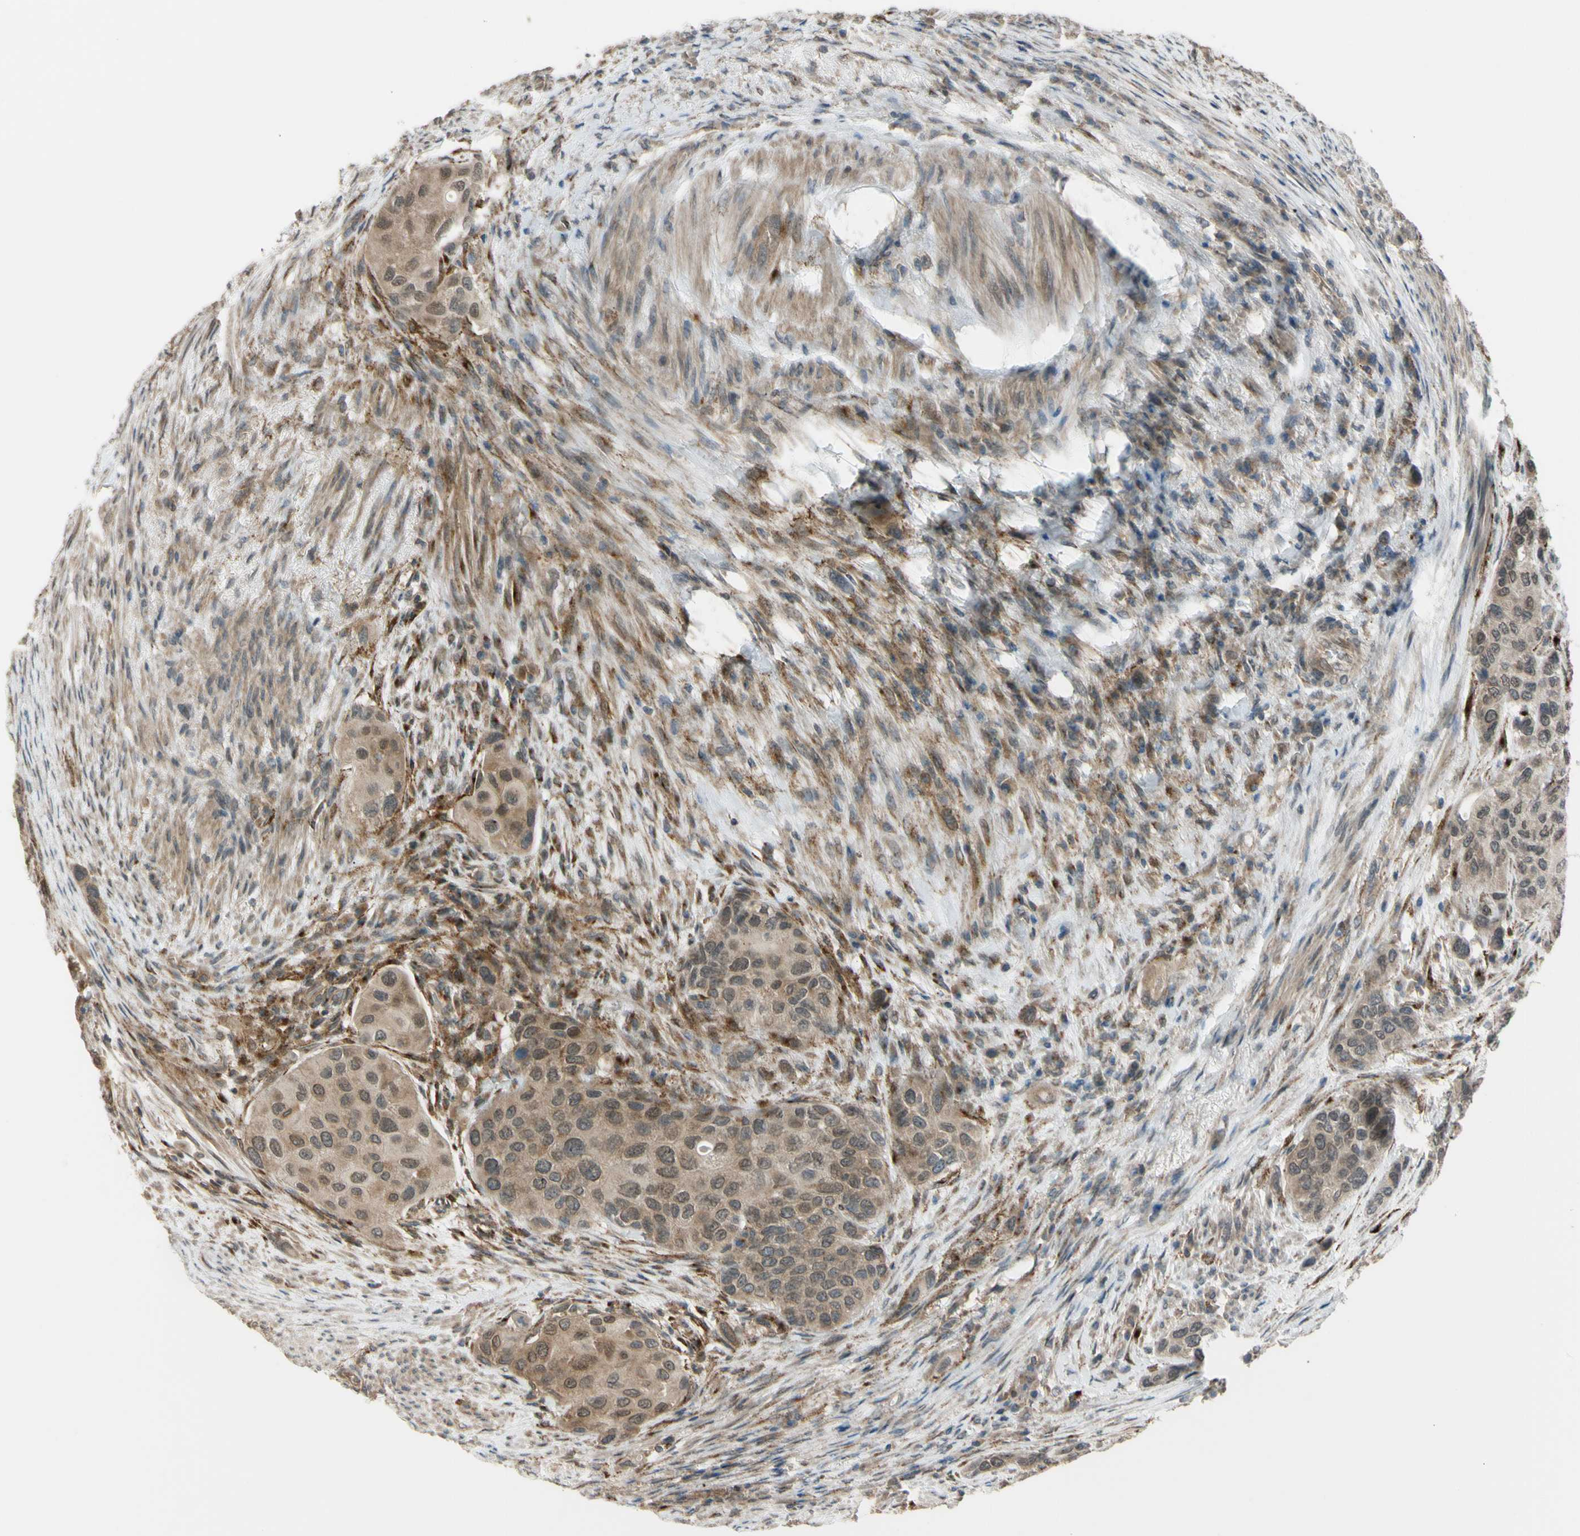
{"staining": {"intensity": "weak", "quantity": ">75%", "location": "cytoplasmic/membranous,nuclear"}, "tissue": "urothelial cancer", "cell_type": "Tumor cells", "image_type": "cancer", "snomed": [{"axis": "morphology", "description": "Urothelial carcinoma, High grade"}, {"axis": "topography", "description": "Urinary bladder"}], "caption": "Urothelial carcinoma (high-grade) stained for a protein demonstrates weak cytoplasmic/membranous and nuclear positivity in tumor cells.", "gene": "FLII", "patient": {"sex": "female", "age": 56}}